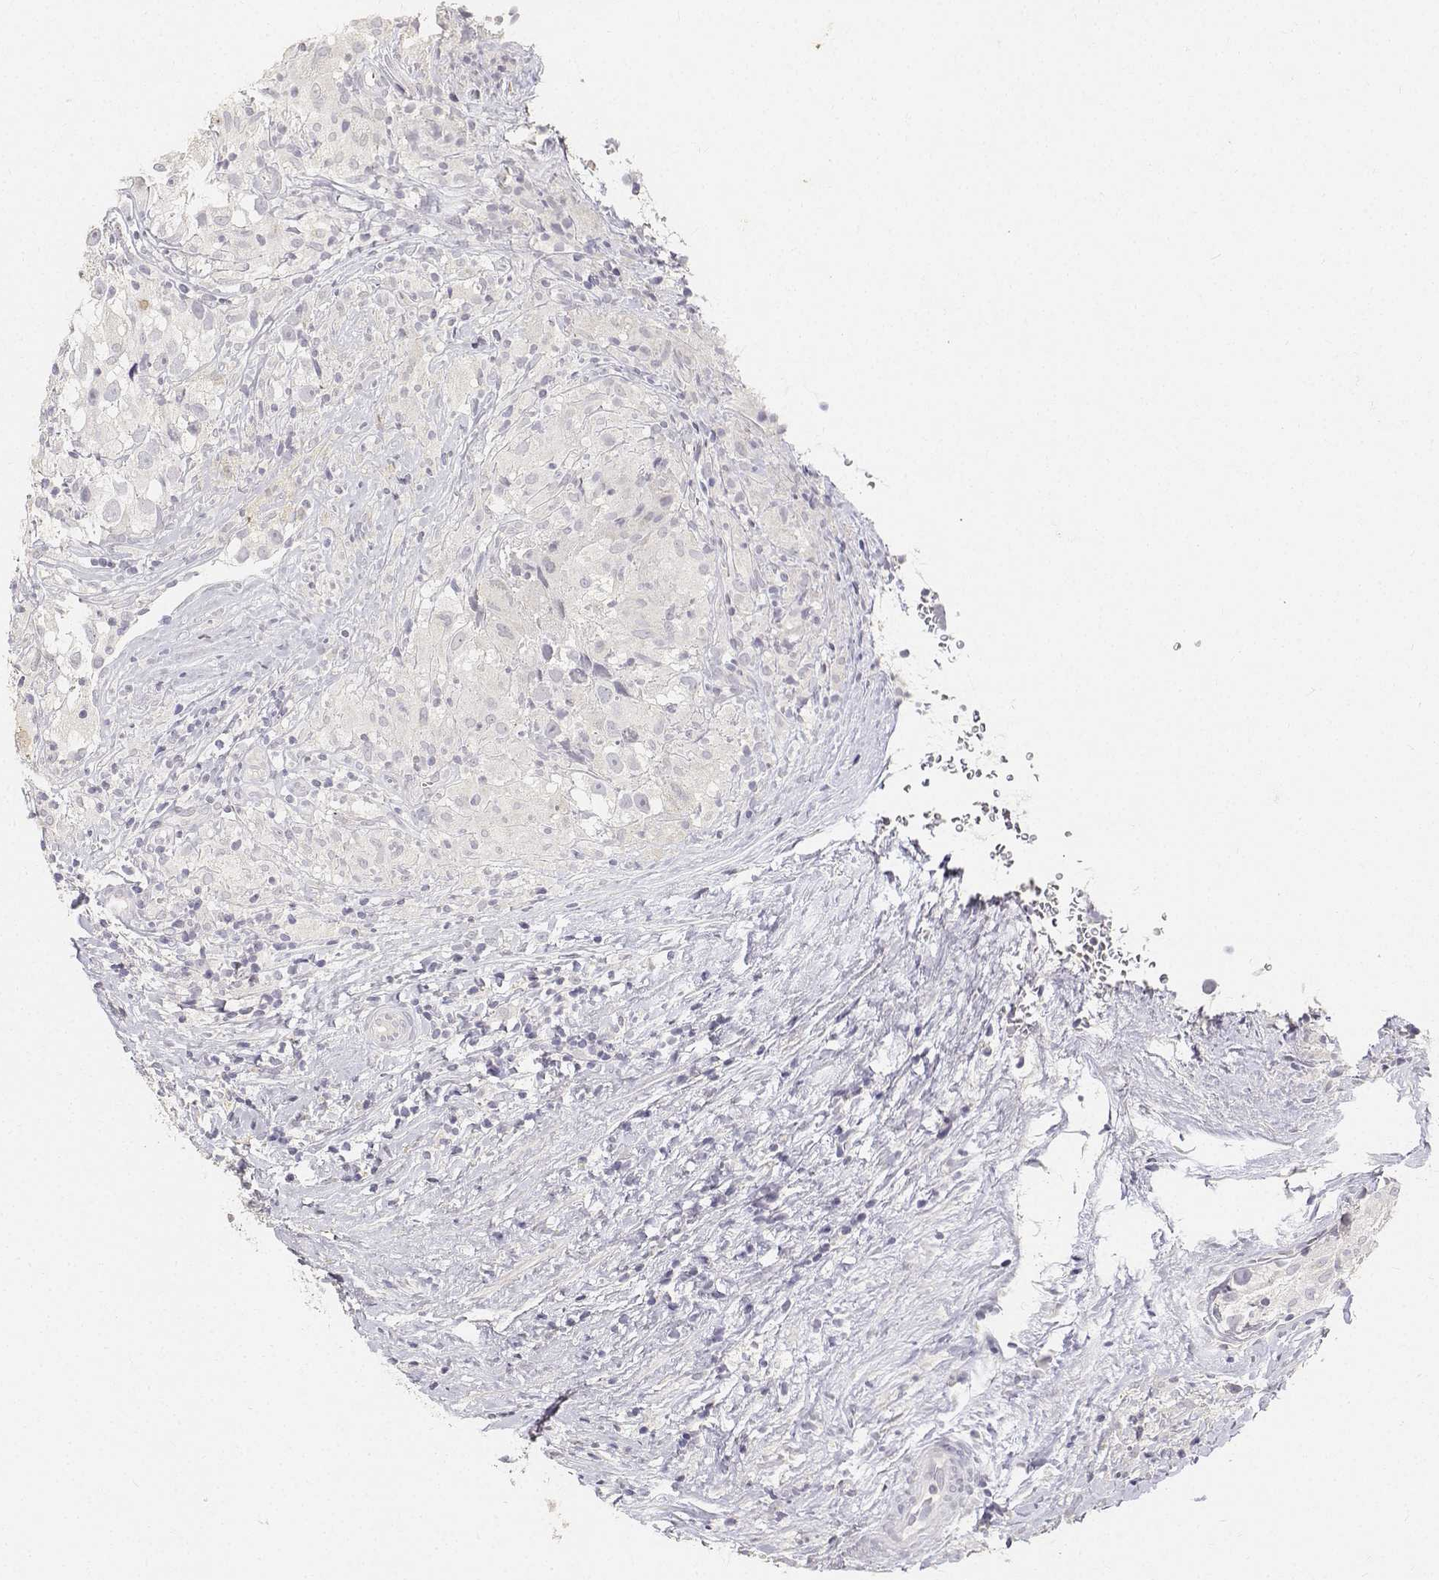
{"staining": {"intensity": "negative", "quantity": "none", "location": "none"}, "tissue": "testis cancer", "cell_type": "Tumor cells", "image_type": "cancer", "snomed": [{"axis": "morphology", "description": "Seminoma, NOS"}, {"axis": "topography", "description": "Testis"}], "caption": "IHC of human testis cancer (seminoma) shows no positivity in tumor cells.", "gene": "PAEP", "patient": {"sex": "male", "age": 46}}